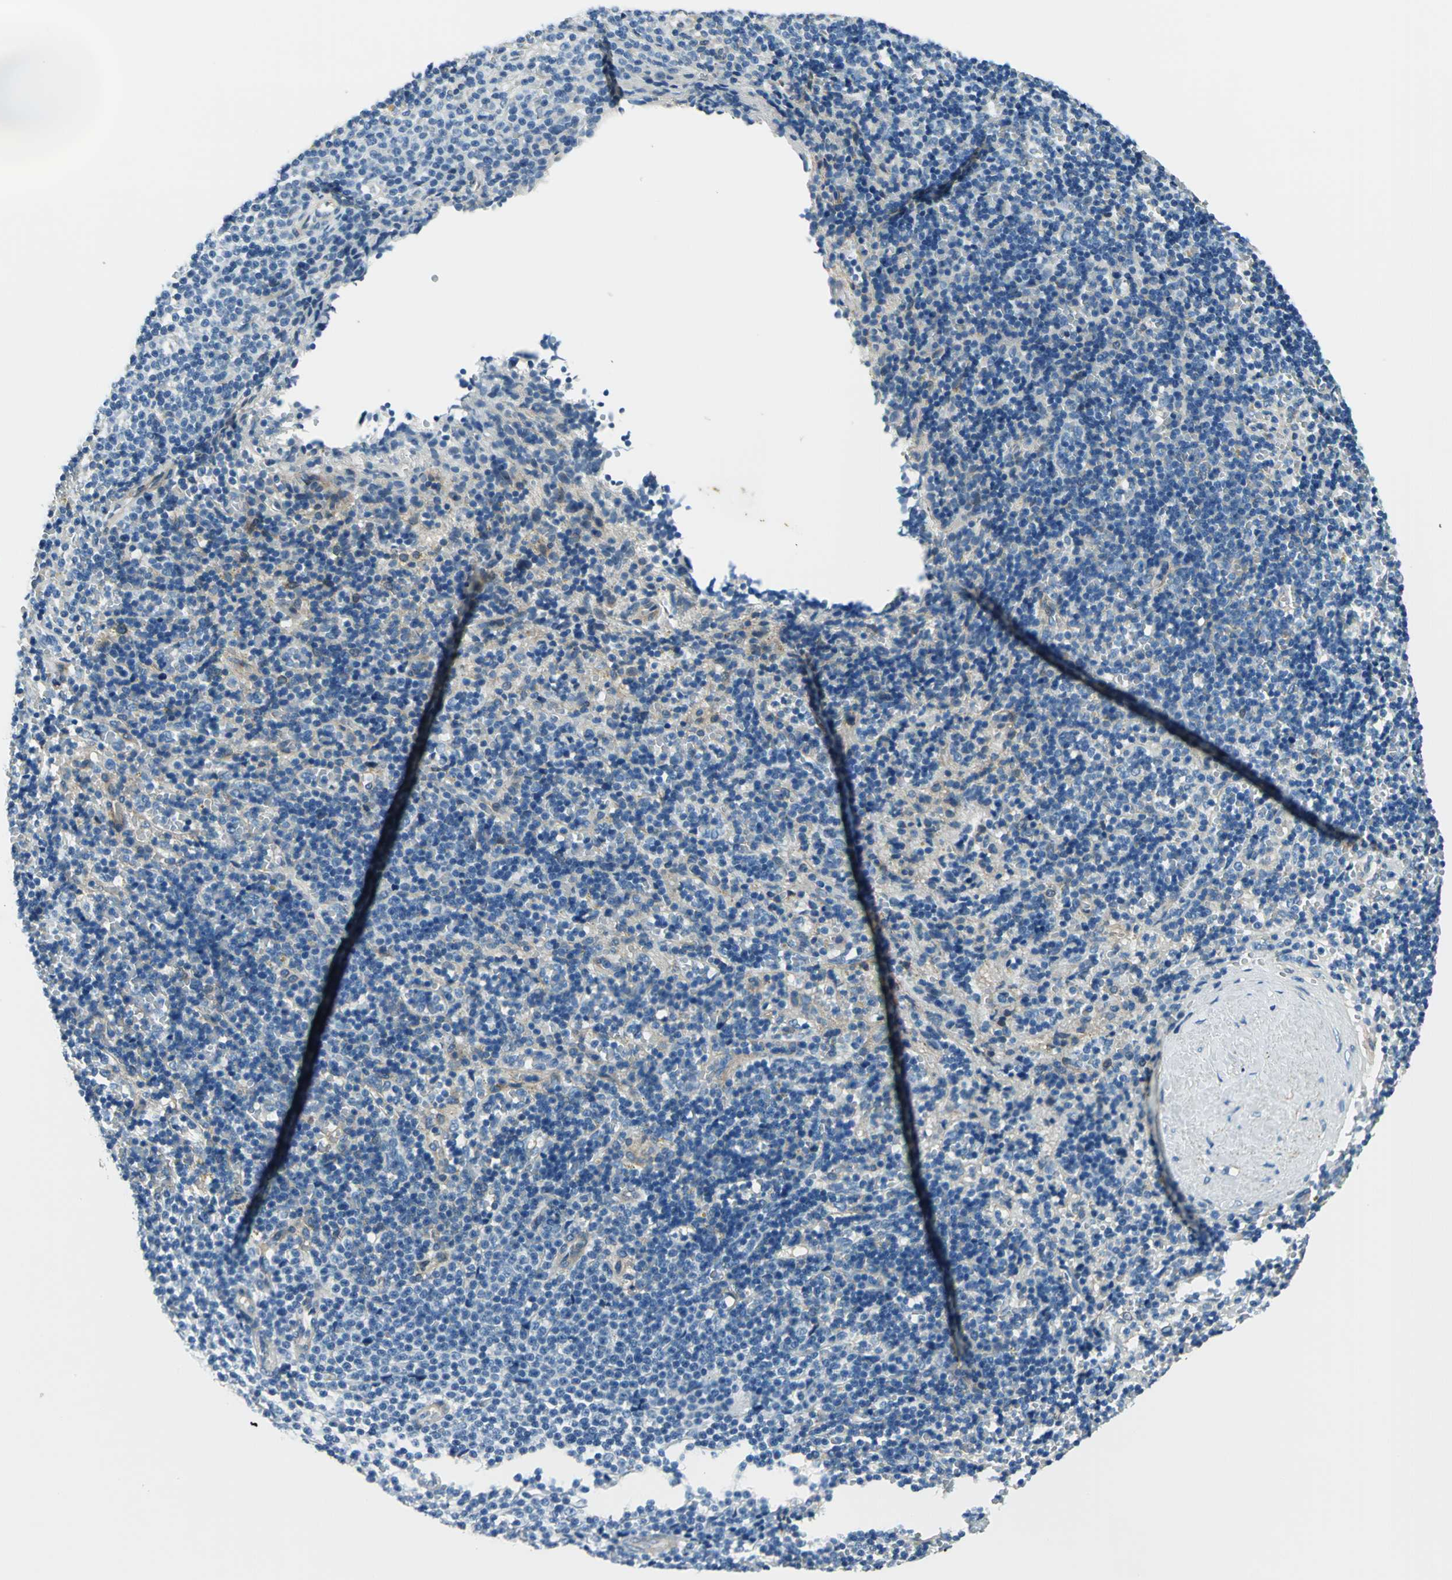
{"staining": {"intensity": "negative", "quantity": "none", "location": "none"}, "tissue": "lymphoma", "cell_type": "Tumor cells", "image_type": "cancer", "snomed": [{"axis": "morphology", "description": "Malignant lymphoma, non-Hodgkin's type, Low grade"}, {"axis": "topography", "description": "Spleen"}], "caption": "IHC photomicrograph of neoplastic tissue: human low-grade malignant lymphoma, non-Hodgkin's type stained with DAB demonstrates no significant protein positivity in tumor cells.", "gene": "CDC42EP1", "patient": {"sex": "male", "age": 60}}